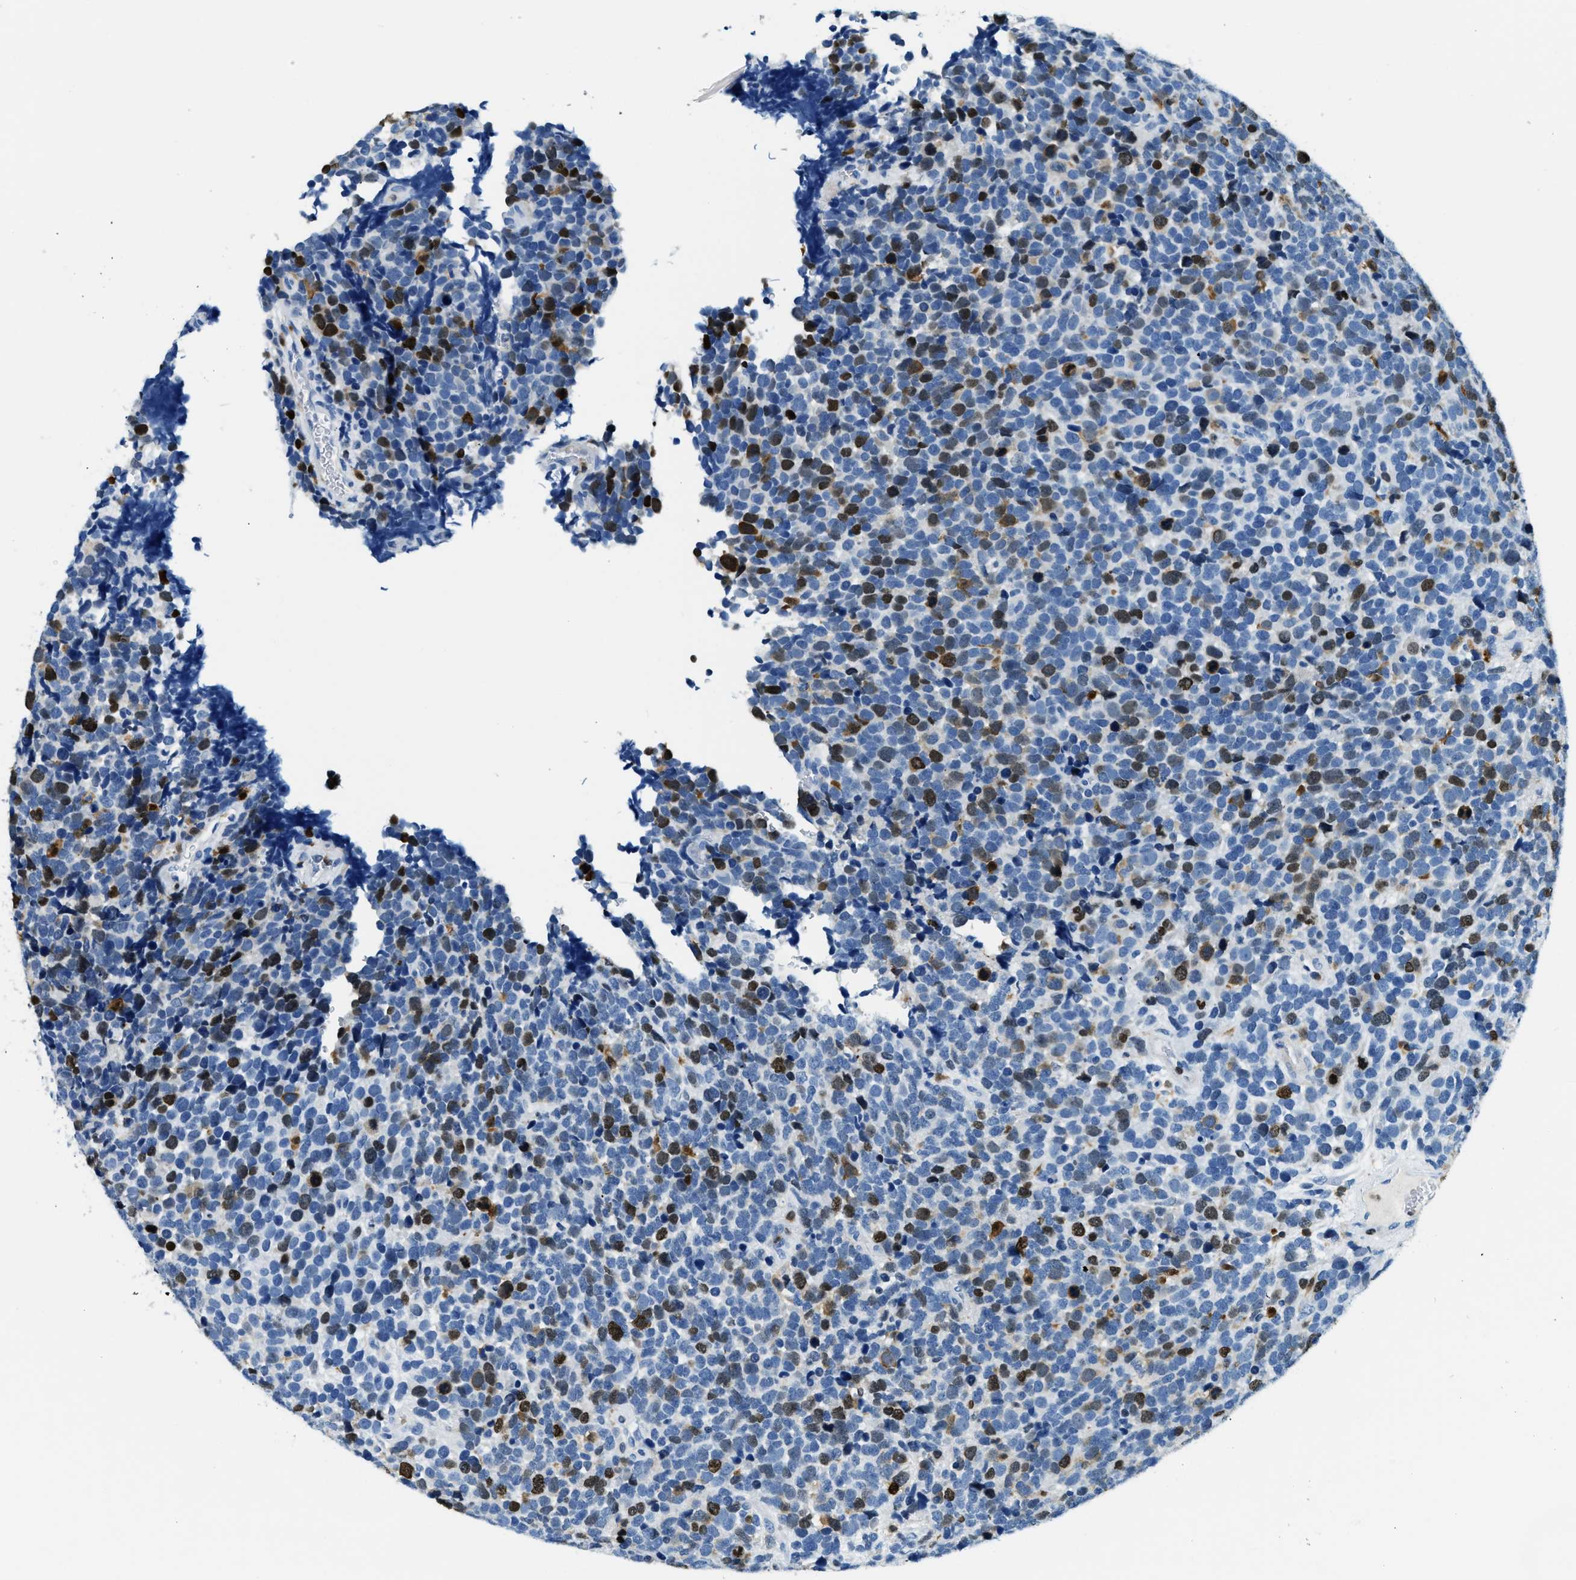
{"staining": {"intensity": "moderate", "quantity": "25%-75%", "location": "nuclear"}, "tissue": "urothelial cancer", "cell_type": "Tumor cells", "image_type": "cancer", "snomed": [{"axis": "morphology", "description": "Urothelial carcinoma, High grade"}, {"axis": "topography", "description": "Urinary bladder"}], "caption": "Urothelial cancer stained with DAB (3,3'-diaminobenzidine) immunohistochemistry (IHC) reveals medium levels of moderate nuclear positivity in about 25%-75% of tumor cells. Using DAB (3,3'-diaminobenzidine) (brown) and hematoxylin (blue) stains, captured at high magnification using brightfield microscopy.", "gene": "CAPG", "patient": {"sex": "female", "age": 82}}